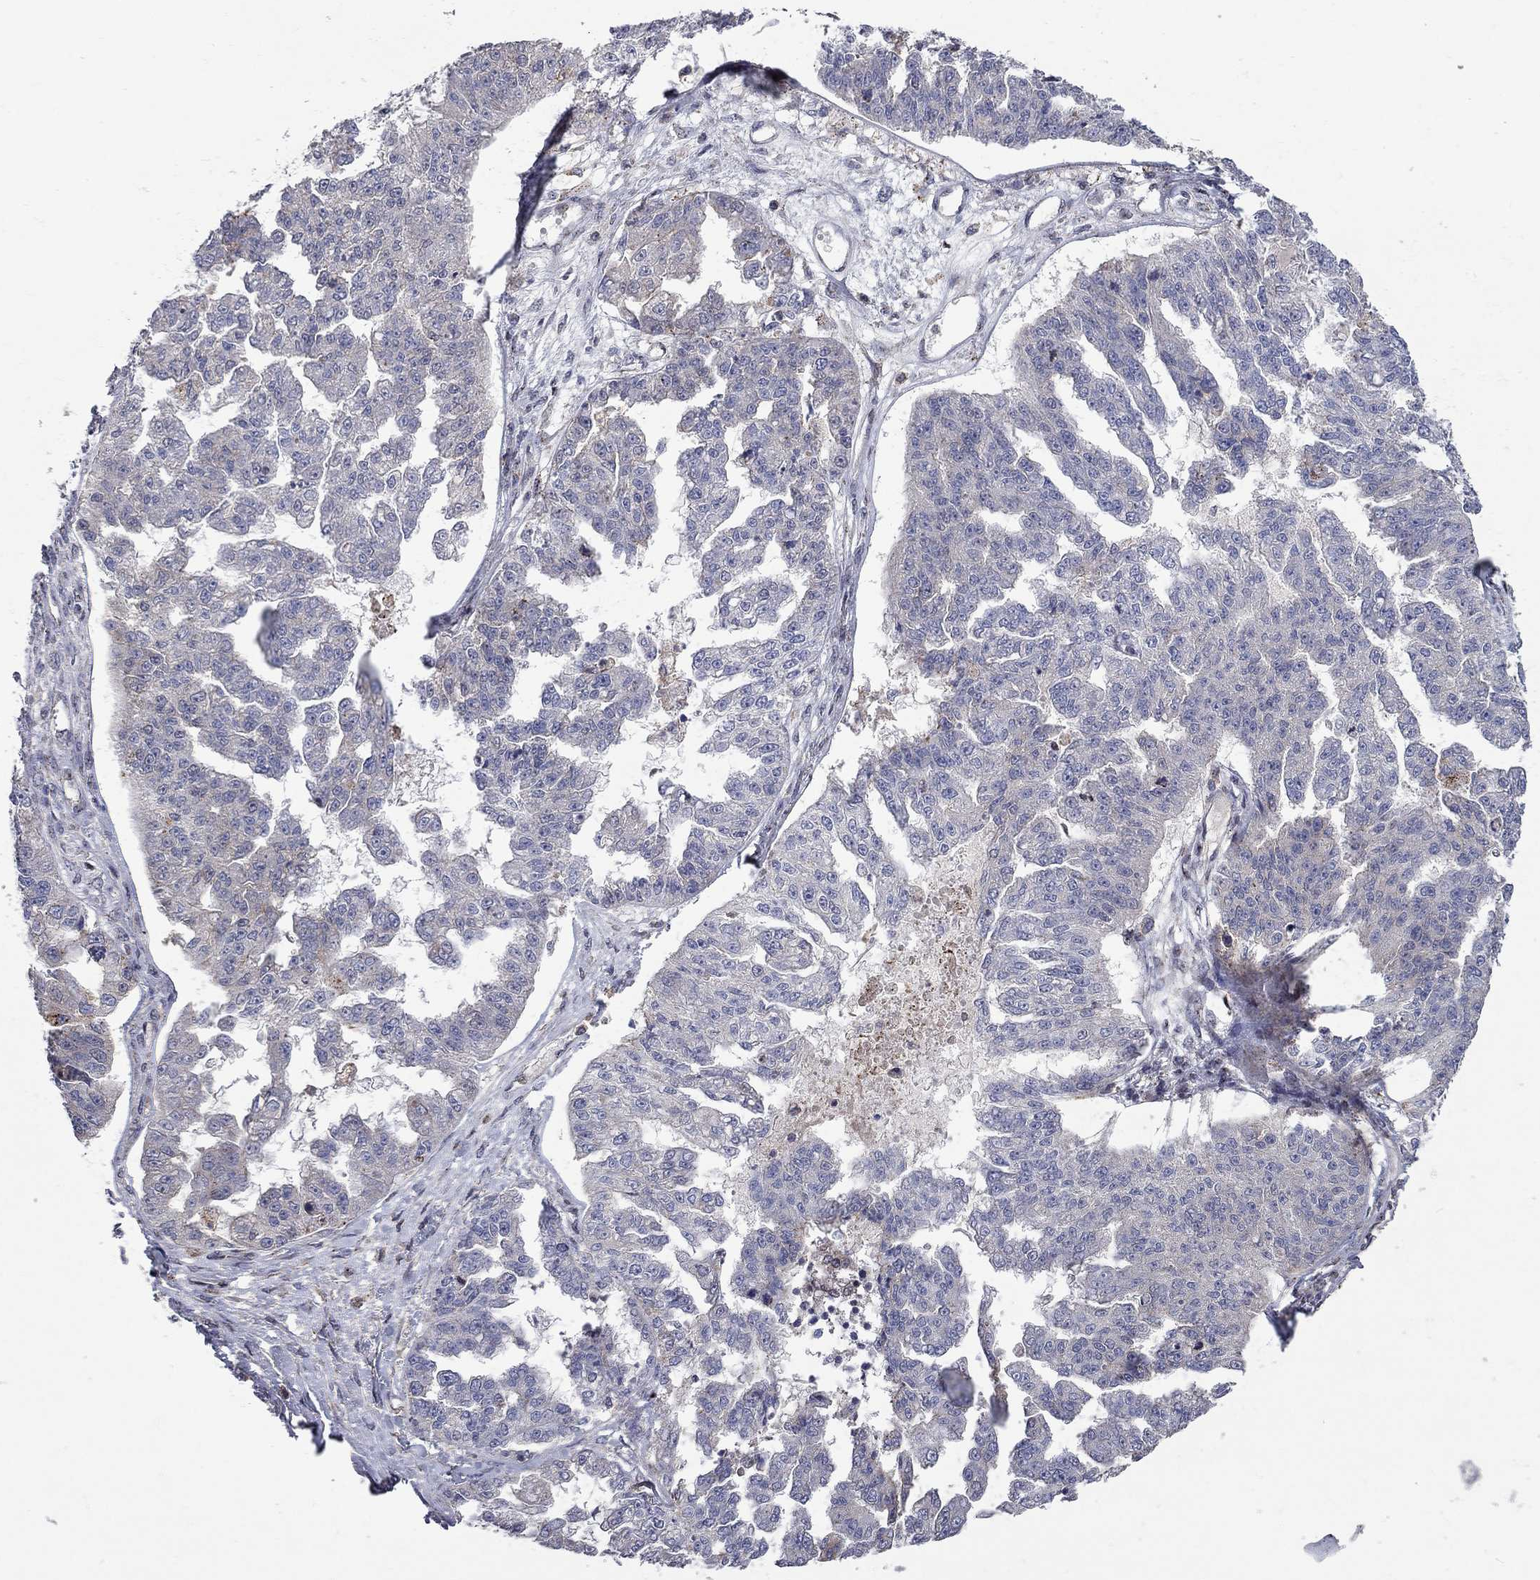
{"staining": {"intensity": "negative", "quantity": "none", "location": "none"}, "tissue": "ovarian cancer", "cell_type": "Tumor cells", "image_type": "cancer", "snomed": [{"axis": "morphology", "description": "Cystadenocarcinoma, serous, NOS"}, {"axis": "topography", "description": "Ovary"}], "caption": "IHC of human ovarian cancer demonstrates no staining in tumor cells.", "gene": "ERN2", "patient": {"sex": "female", "age": 58}}